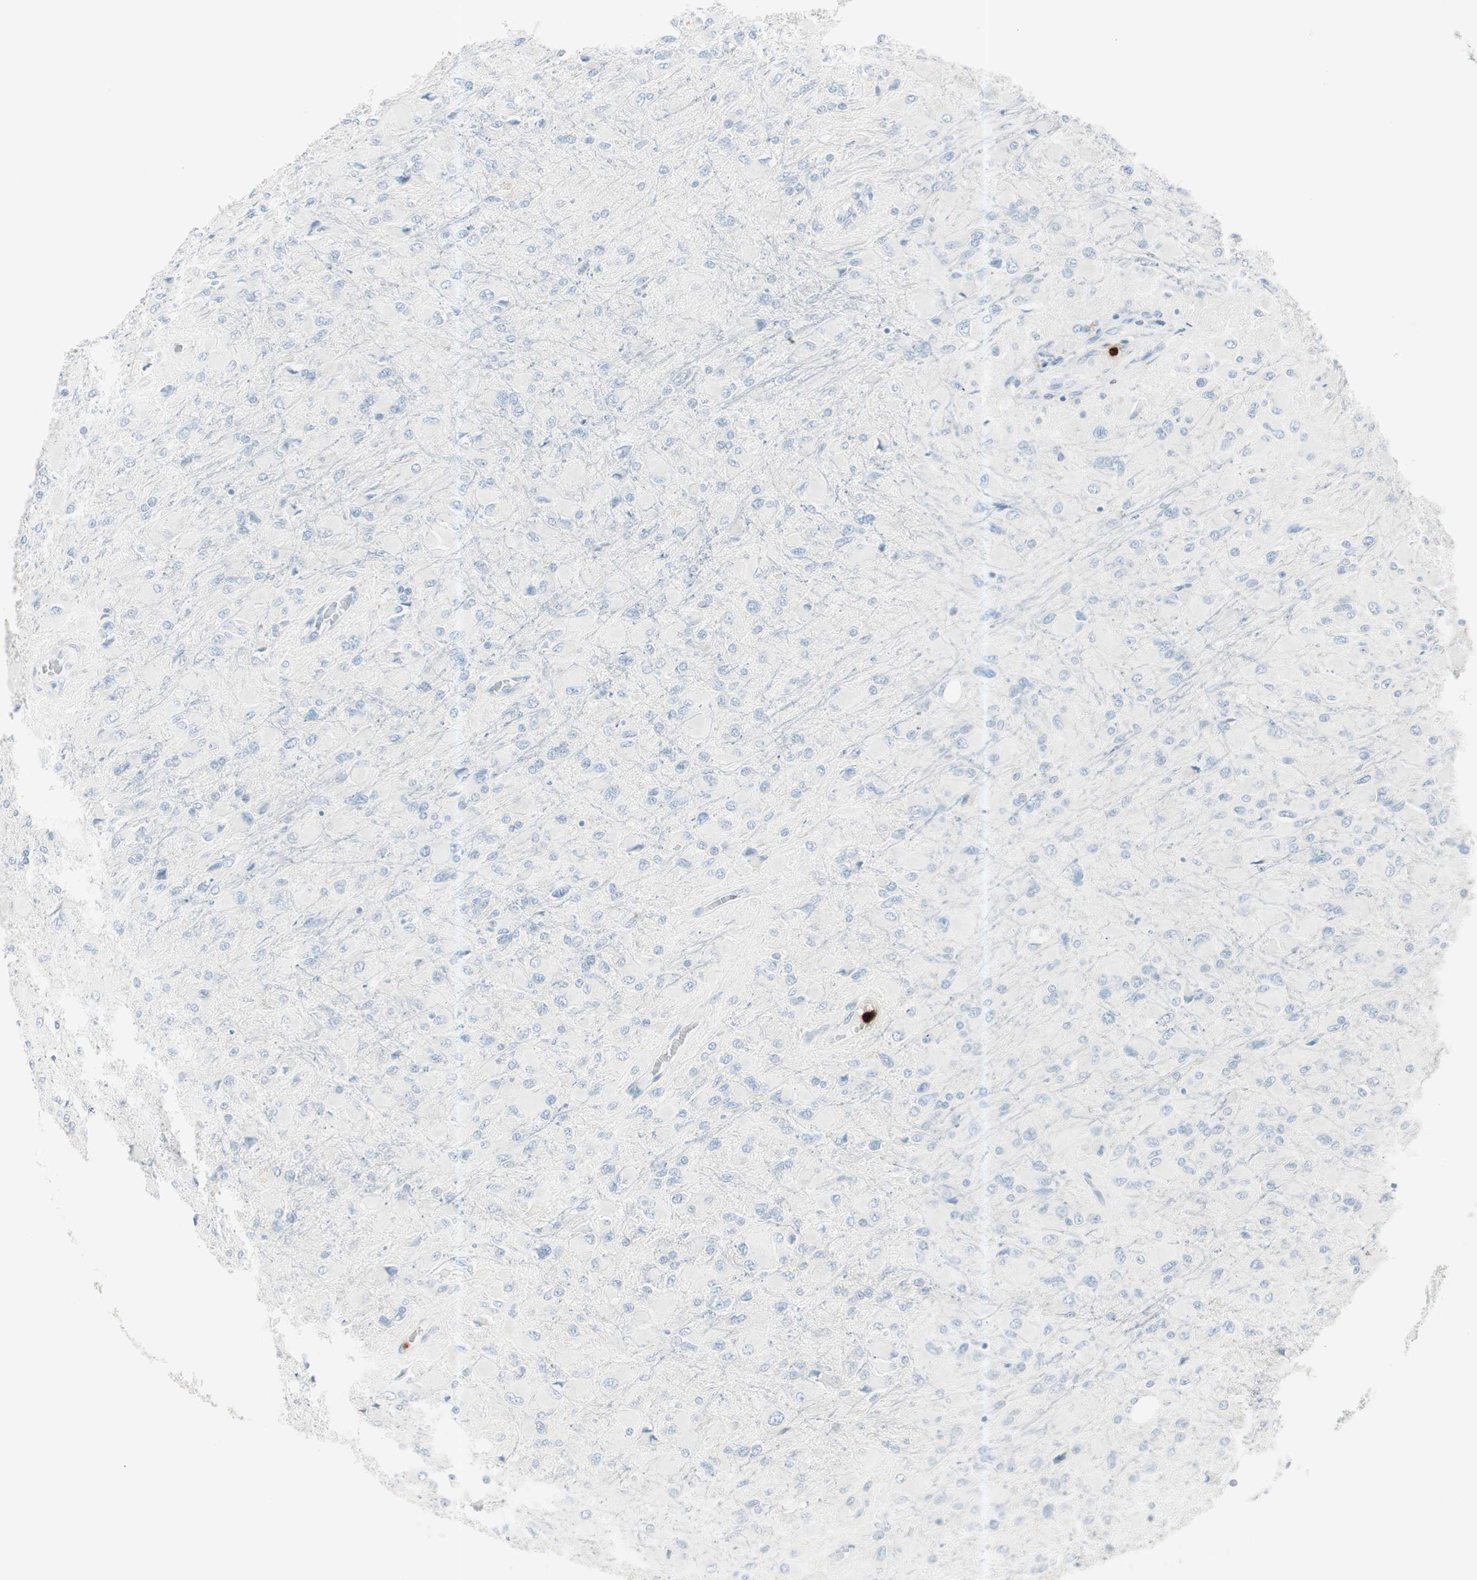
{"staining": {"intensity": "negative", "quantity": "none", "location": "none"}, "tissue": "glioma", "cell_type": "Tumor cells", "image_type": "cancer", "snomed": [{"axis": "morphology", "description": "Glioma, malignant, High grade"}, {"axis": "topography", "description": "Cerebral cortex"}], "caption": "Photomicrograph shows no significant protein expression in tumor cells of glioma.", "gene": "PRTN3", "patient": {"sex": "female", "age": 36}}